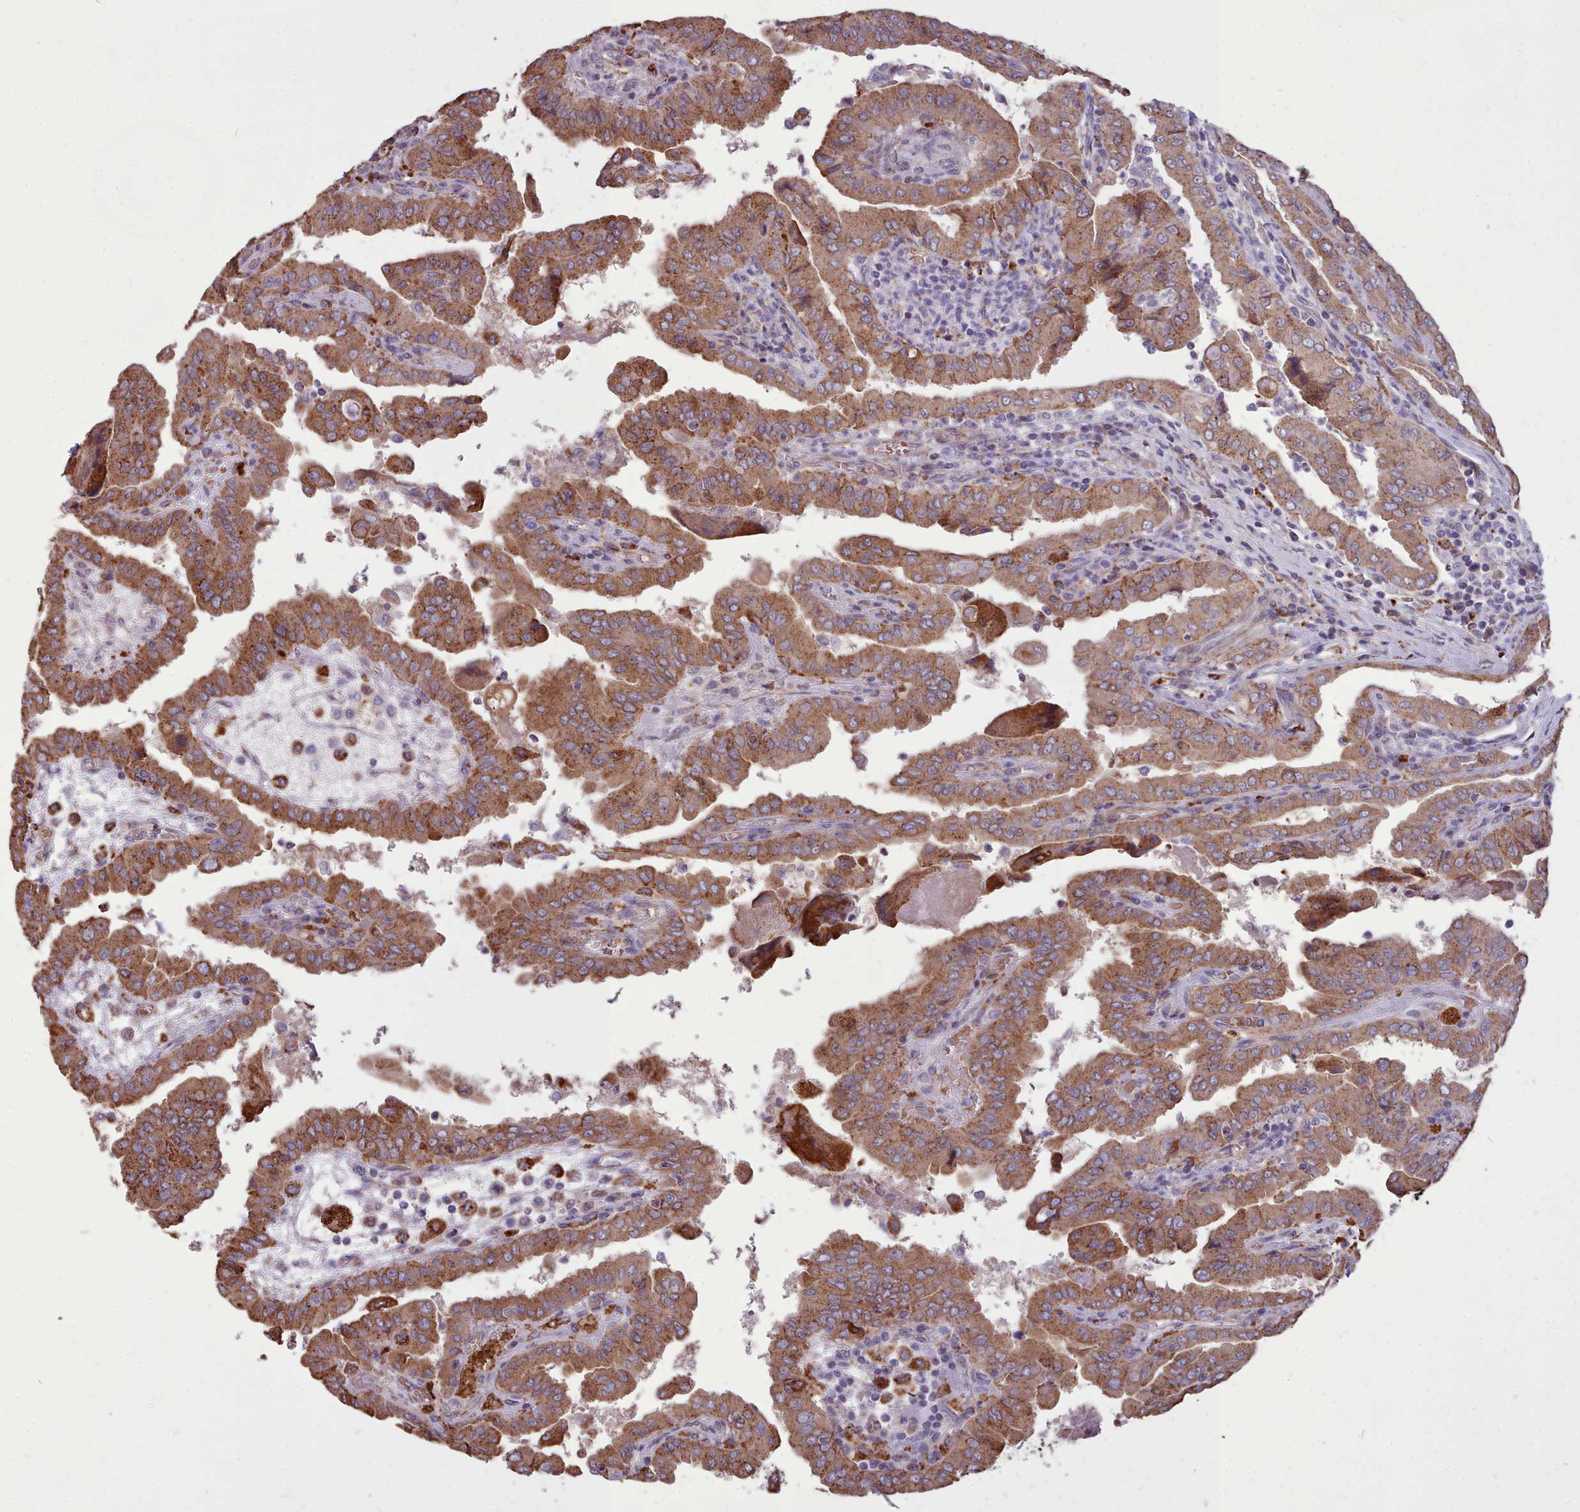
{"staining": {"intensity": "moderate", "quantity": ">75%", "location": "cytoplasmic/membranous"}, "tissue": "thyroid cancer", "cell_type": "Tumor cells", "image_type": "cancer", "snomed": [{"axis": "morphology", "description": "Papillary adenocarcinoma, NOS"}, {"axis": "topography", "description": "Thyroid gland"}], "caption": "Brown immunohistochemical staining in thyroid cancer shows moderate cytoplasmic/membranous expression in about >75% of tumor cells.", "gene": "PACSIN3", "patient": {"sex": "male", "age": 33}}